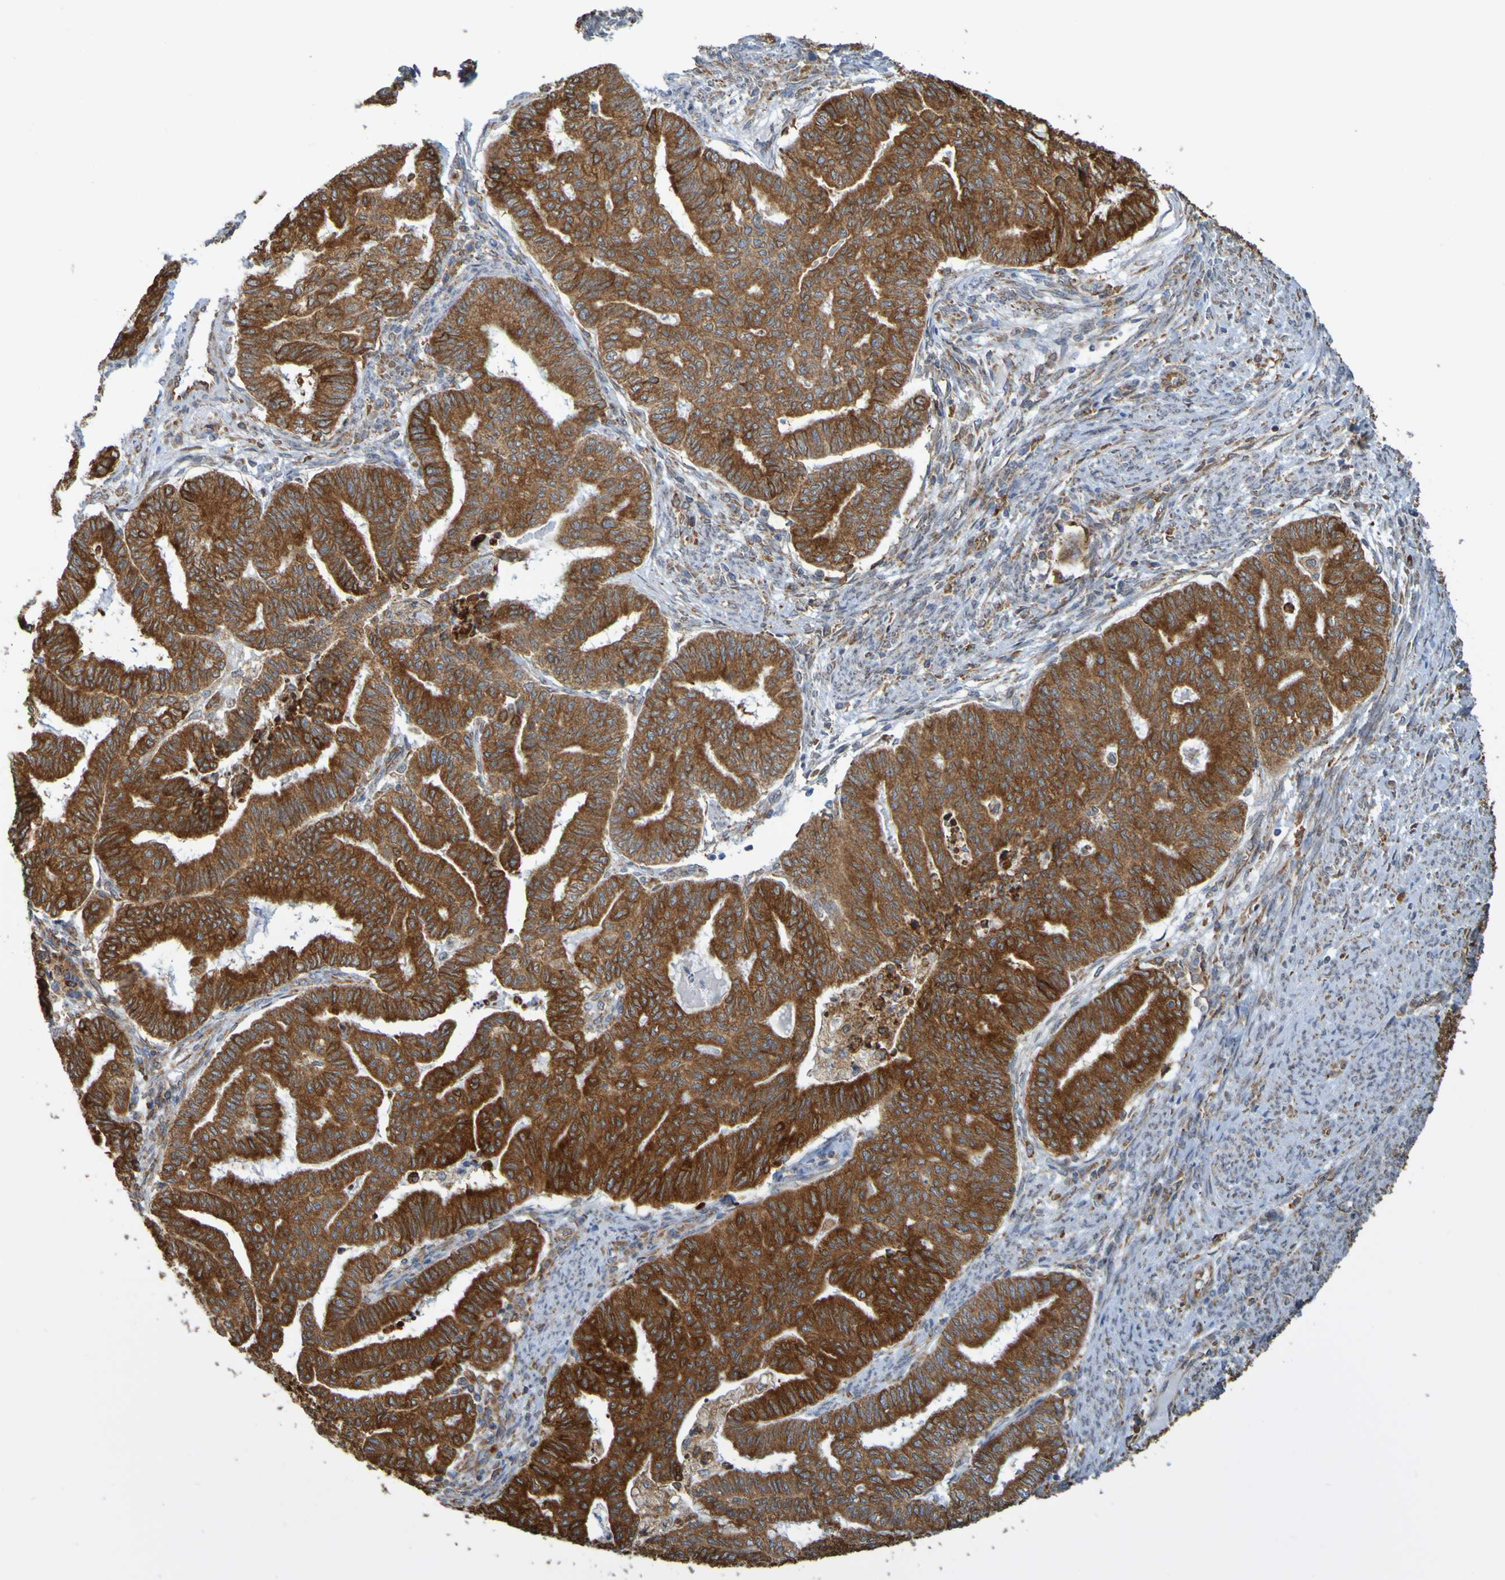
{"staining": {"intensity": "strong", "quantity": "<25%", "location": "cytoplasmic/membranous"}, "tissue": "endometrial cancer", "cell_type": "Tumor cells", "image_type": "cancer", "snomed": [{"axis": "morphology", "description": "Adenocarcinoma, NOS"}, {"axis": "topography", "description": "Endometrium"}], "caption": "Tumor cells demonstrate medium levels of strong cytoplasmic/membranous staining in about <25% of cells in human adenocarcinoma (endometrial). The staining was performed using DAB to visualize the protein expression in brown, while the nuclei were stained in blue with hematoxylin (Magnification: 20x).", "gene": "PDIA3", "patient": {"sex": "female", "age": 79}}